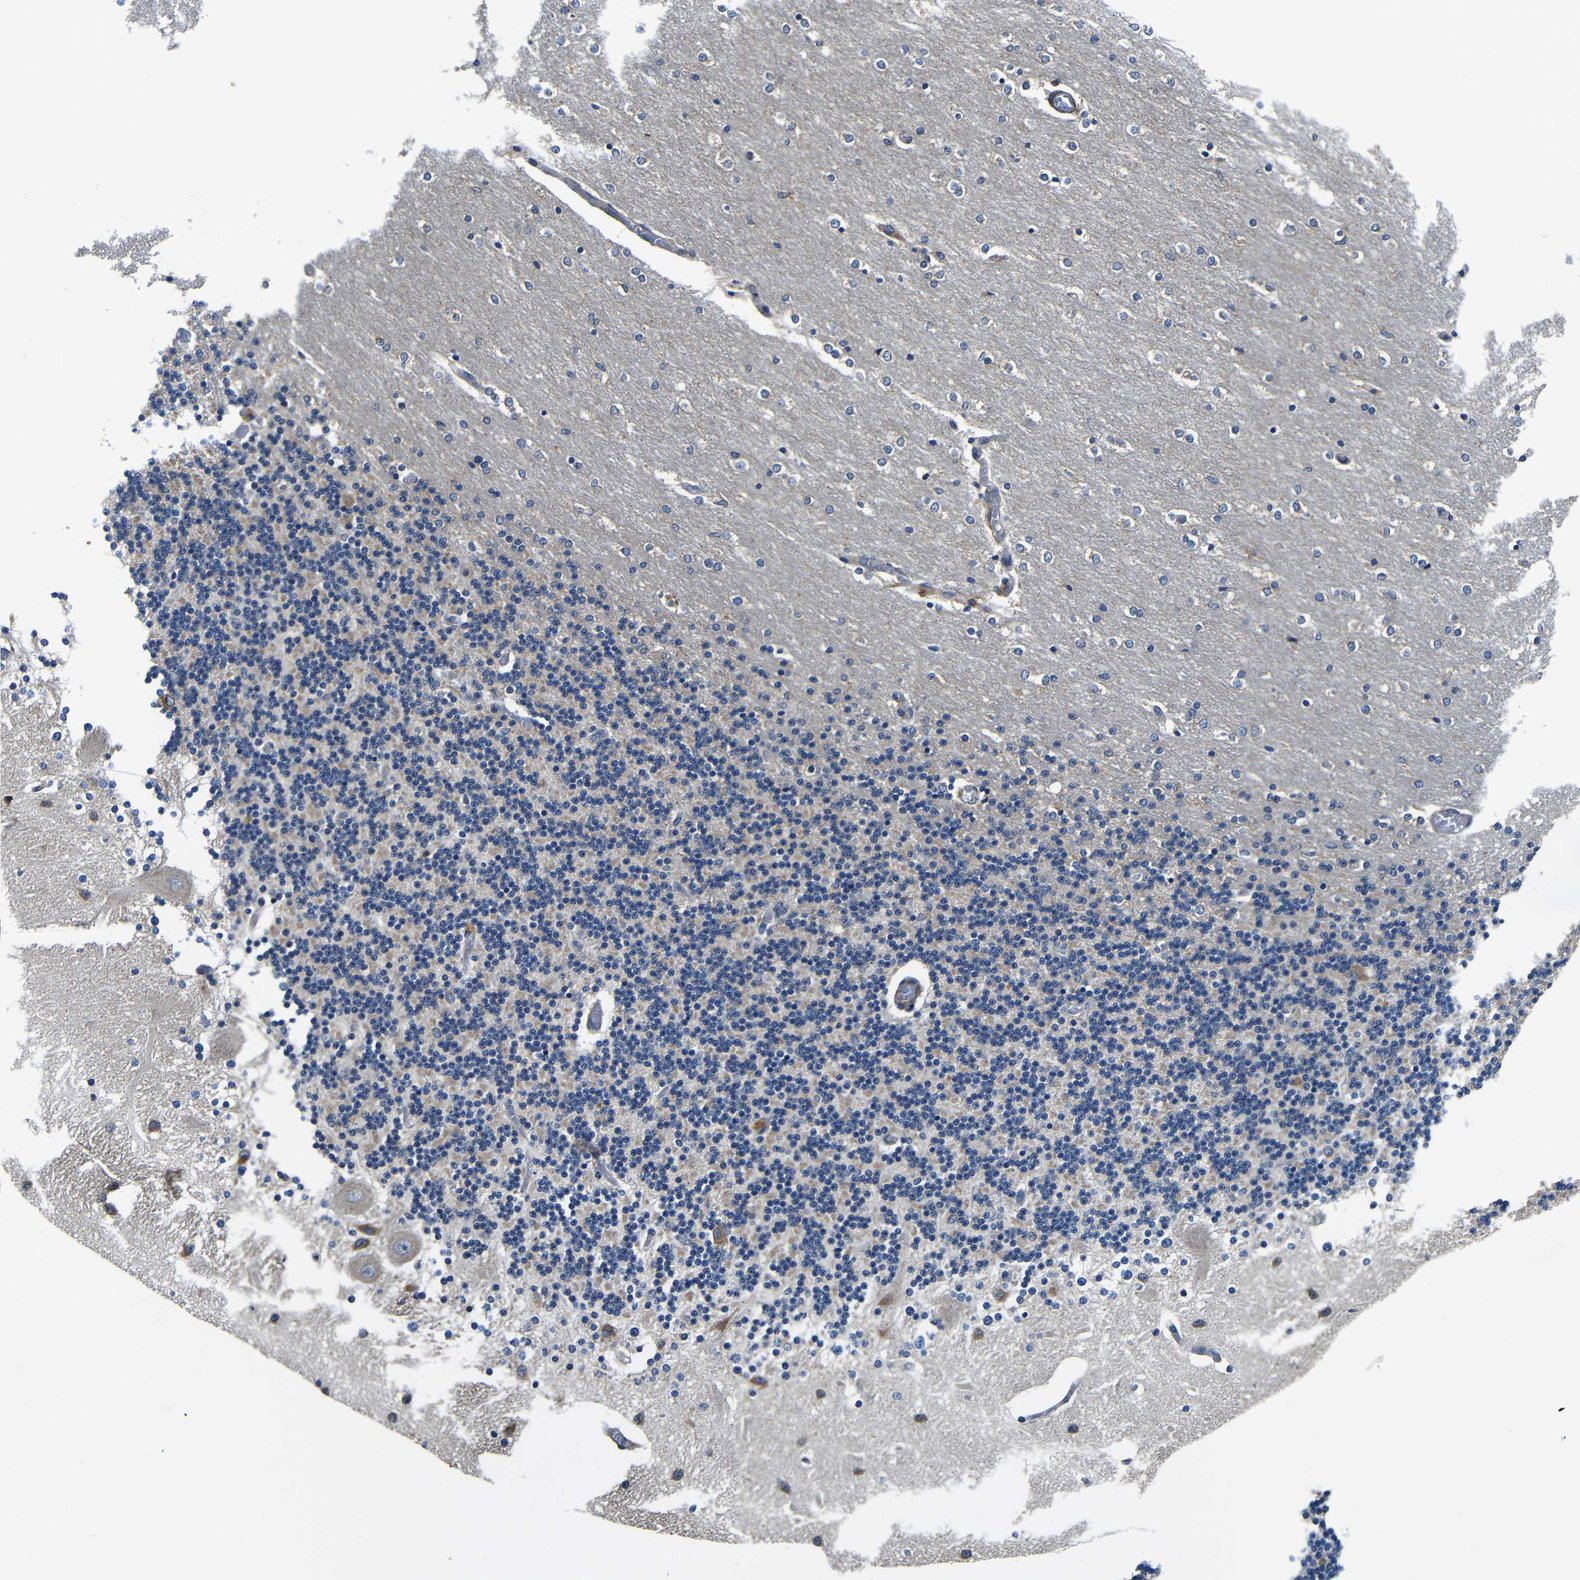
{"staining": {"intensity": "weak", "quantity": "25%-75%", "location": "cytoplasmic/membranous"}, "tissue": "cerebellum", "cell_type": "Cells in granular layer", "image_type": "normal", "snomed": [{"axis": "morphology", "description": "Normal tissue, NOS"}, {"axis": "topography", "description": "Cerebellum"}], "caption": "A histopathology image of human cerebellum stained for a protein reveals weak cytoplasmic/membranous brown staining in cells in granular layer. Nuclei are stained in blue.", "gene": "CNR2", "patient": {"sex": "female", "age": 54}}